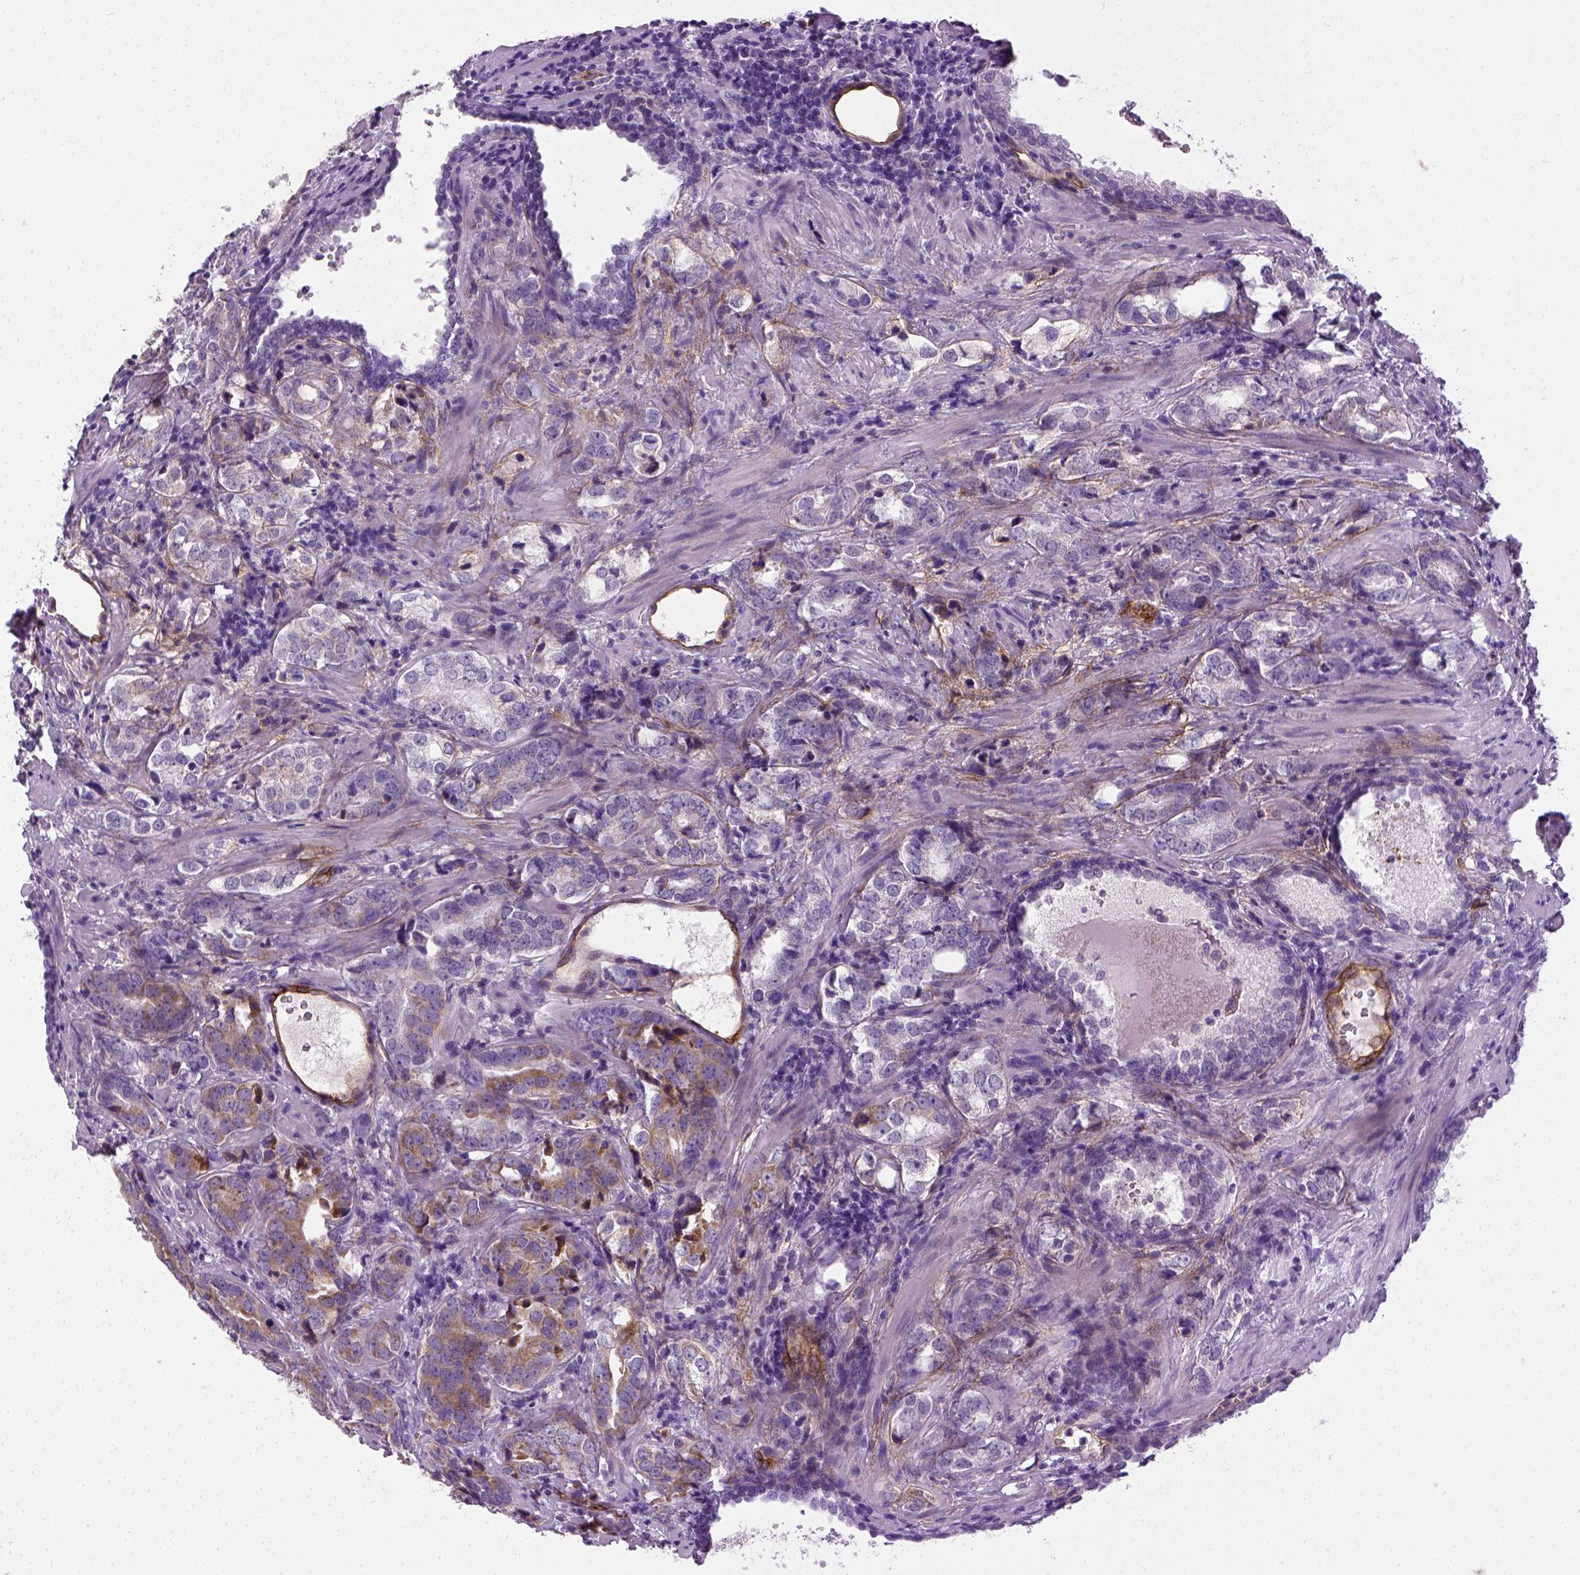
{"staining": {"intensity": "negative", "quantity": "none", "location": "none"}, "tissue": "prostate cancer", "cell_type": "Tumor cells", "image_type": "cancer", "snomed": [{"axis": "morphology", "description": "Adenocarcinoma, NOS"}, {"axis": "topography", "description": "Prostate and seminal vesicle, NOS"}], "caption": "Tumor cells are negative for brown protein staining in prostate cancer.", "gene": "ENG", "patient": {"sex": "male", "age": 63}}